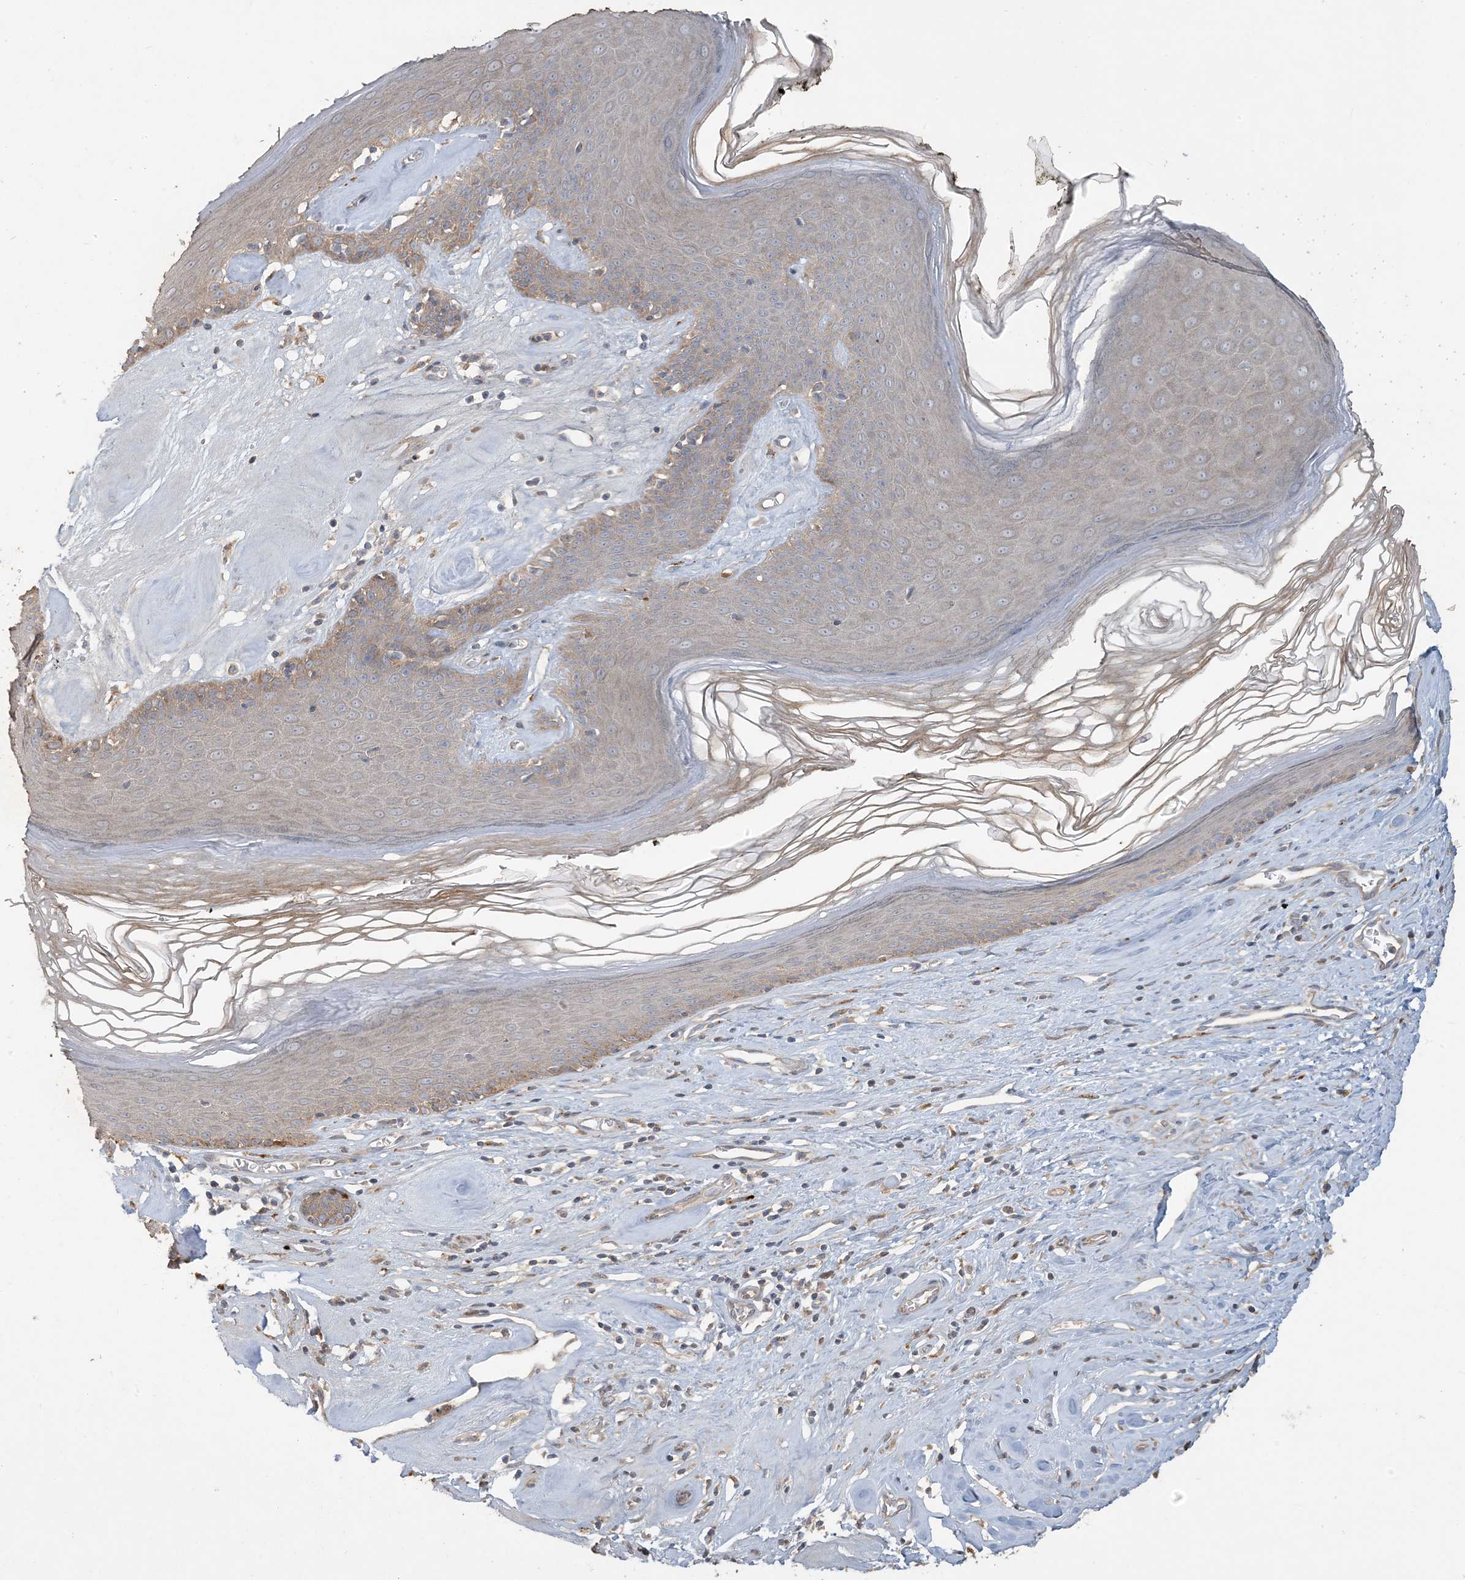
{"staining": {"intensity": "moderate", "quantity": "25%-75%", "location": "cytoplasmic/membranous"}, "tissue": "skin", "cell_type": "Epidermal cells", "image_type": "normal", "snomed": [{"axis": "morphology", "description": "Normal tissue, NOS"}, {"axis": "morphology", "description": "Inflammation, NOS"}, {"axis": "topography", "description": "Vulva"}], "caption": "Protein staining exhibits moderate cytoplasmic/membranous expression in about 25%-75% of epidermal cells in unremarkable skin. The staining was performed using DAB (3,3'-diaminobenzidine), with brown indicating positive protein expression. Nuclei are stained blue with hematoxylin.", "gene": "LTN1", "patient": {"sex": "female", "age": 84}}